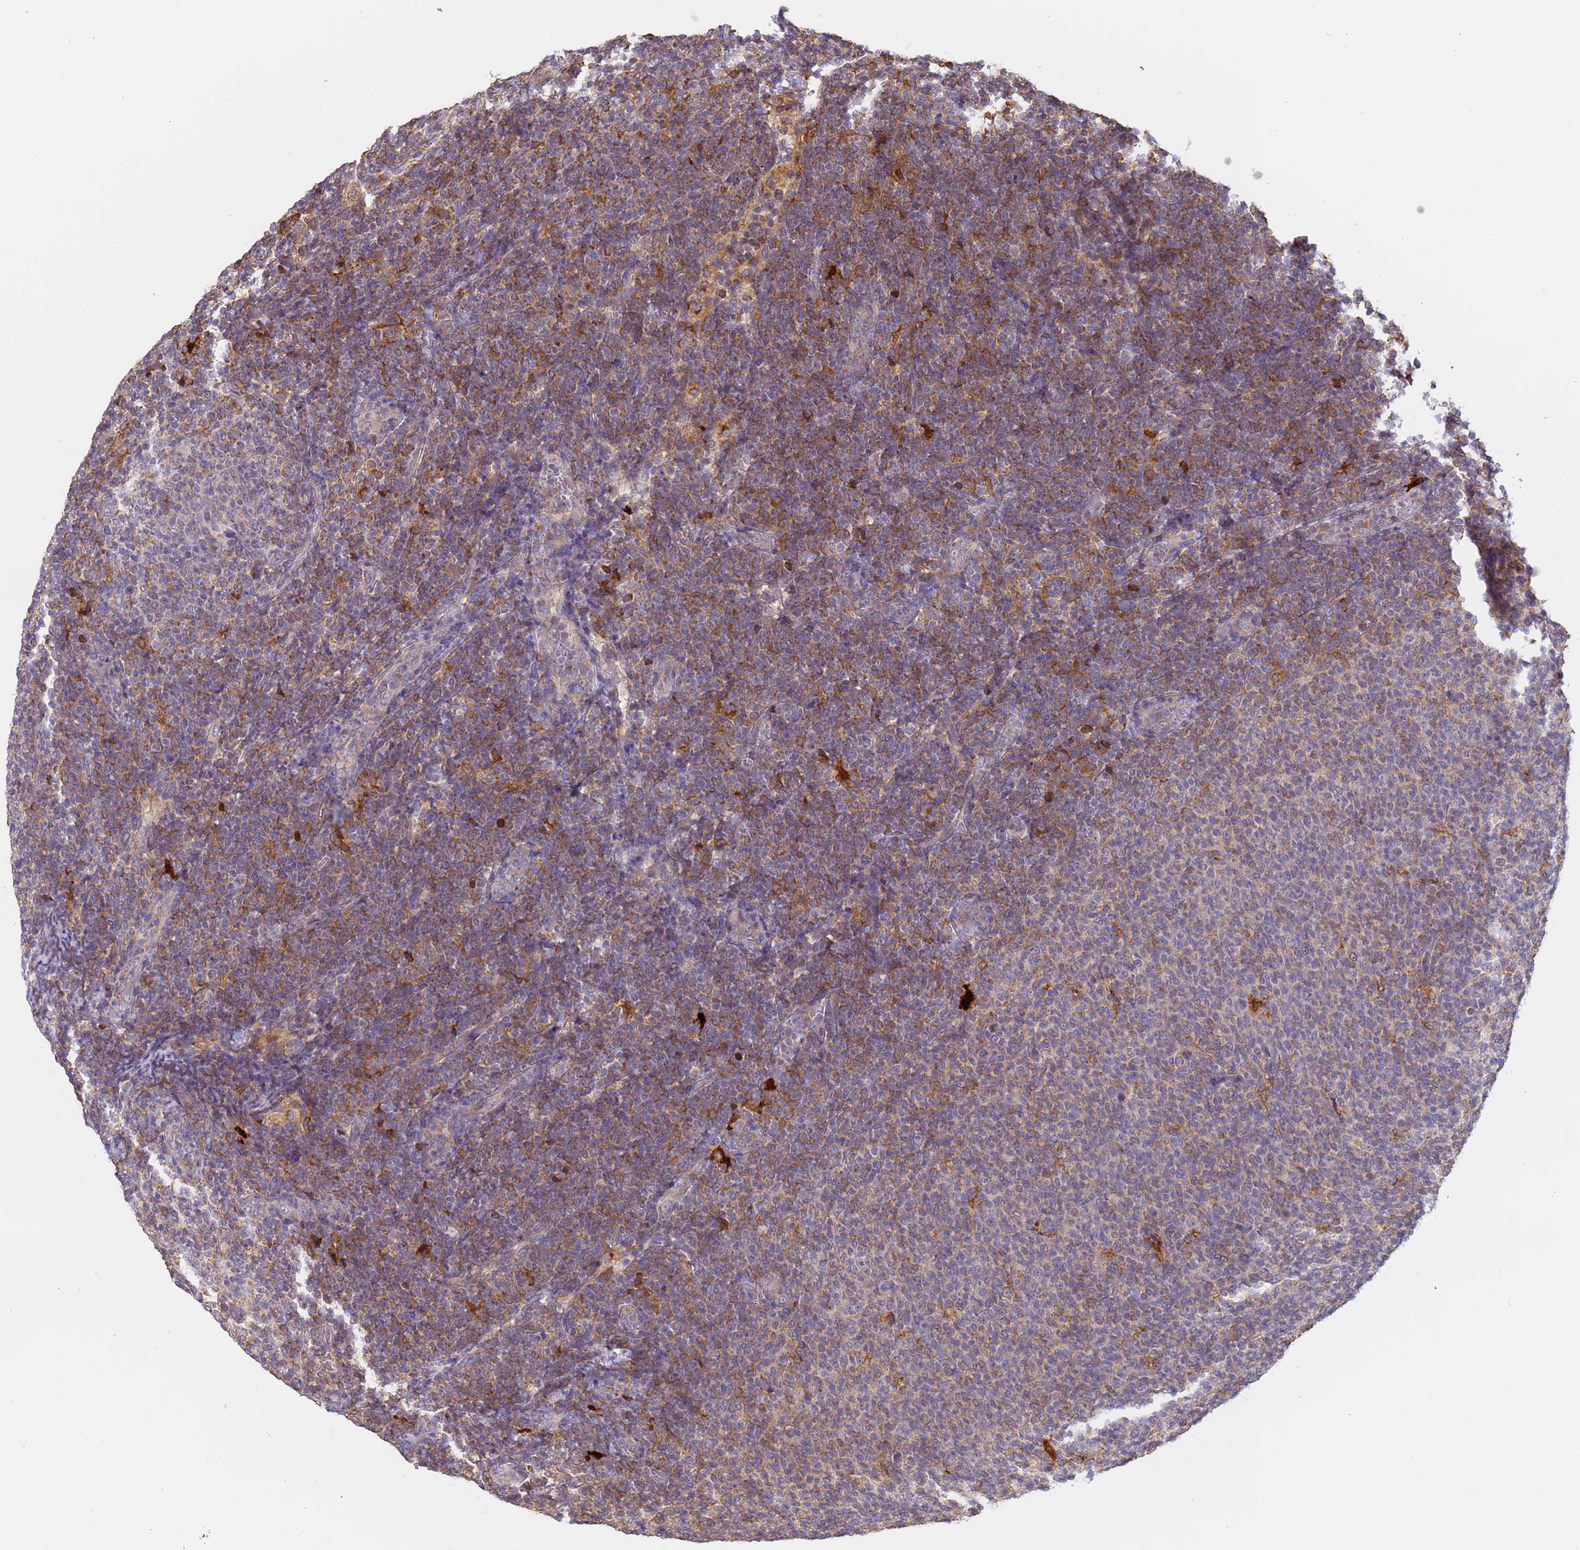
{"staining": {"intensity": "moderate", "quantity": "<25%", "location": "cytoplasmic/membranous"}, "tissue": "lymphoma", "cell_type": "Tumor cells", "image_type": "cancer", "snomed": [{"axis": "morphology", "description": "Malignant lymphoma, non-Hodgkin's type, Low grade"}, {"axis": "topography", "description": "Lymph node"}], "caption": "IHC histopathology image of neoplastic tissue: lymphoma stained using immunohistochemistry (IHC) exhibits low levels of moderate protein expression localized specifically in the cytoplasmic/membranous of tumor cells, appearing as a cytoplasmic/membranous brown color.", "gene": "M6PR", "patient": {"sex": "male", "age": 66}}